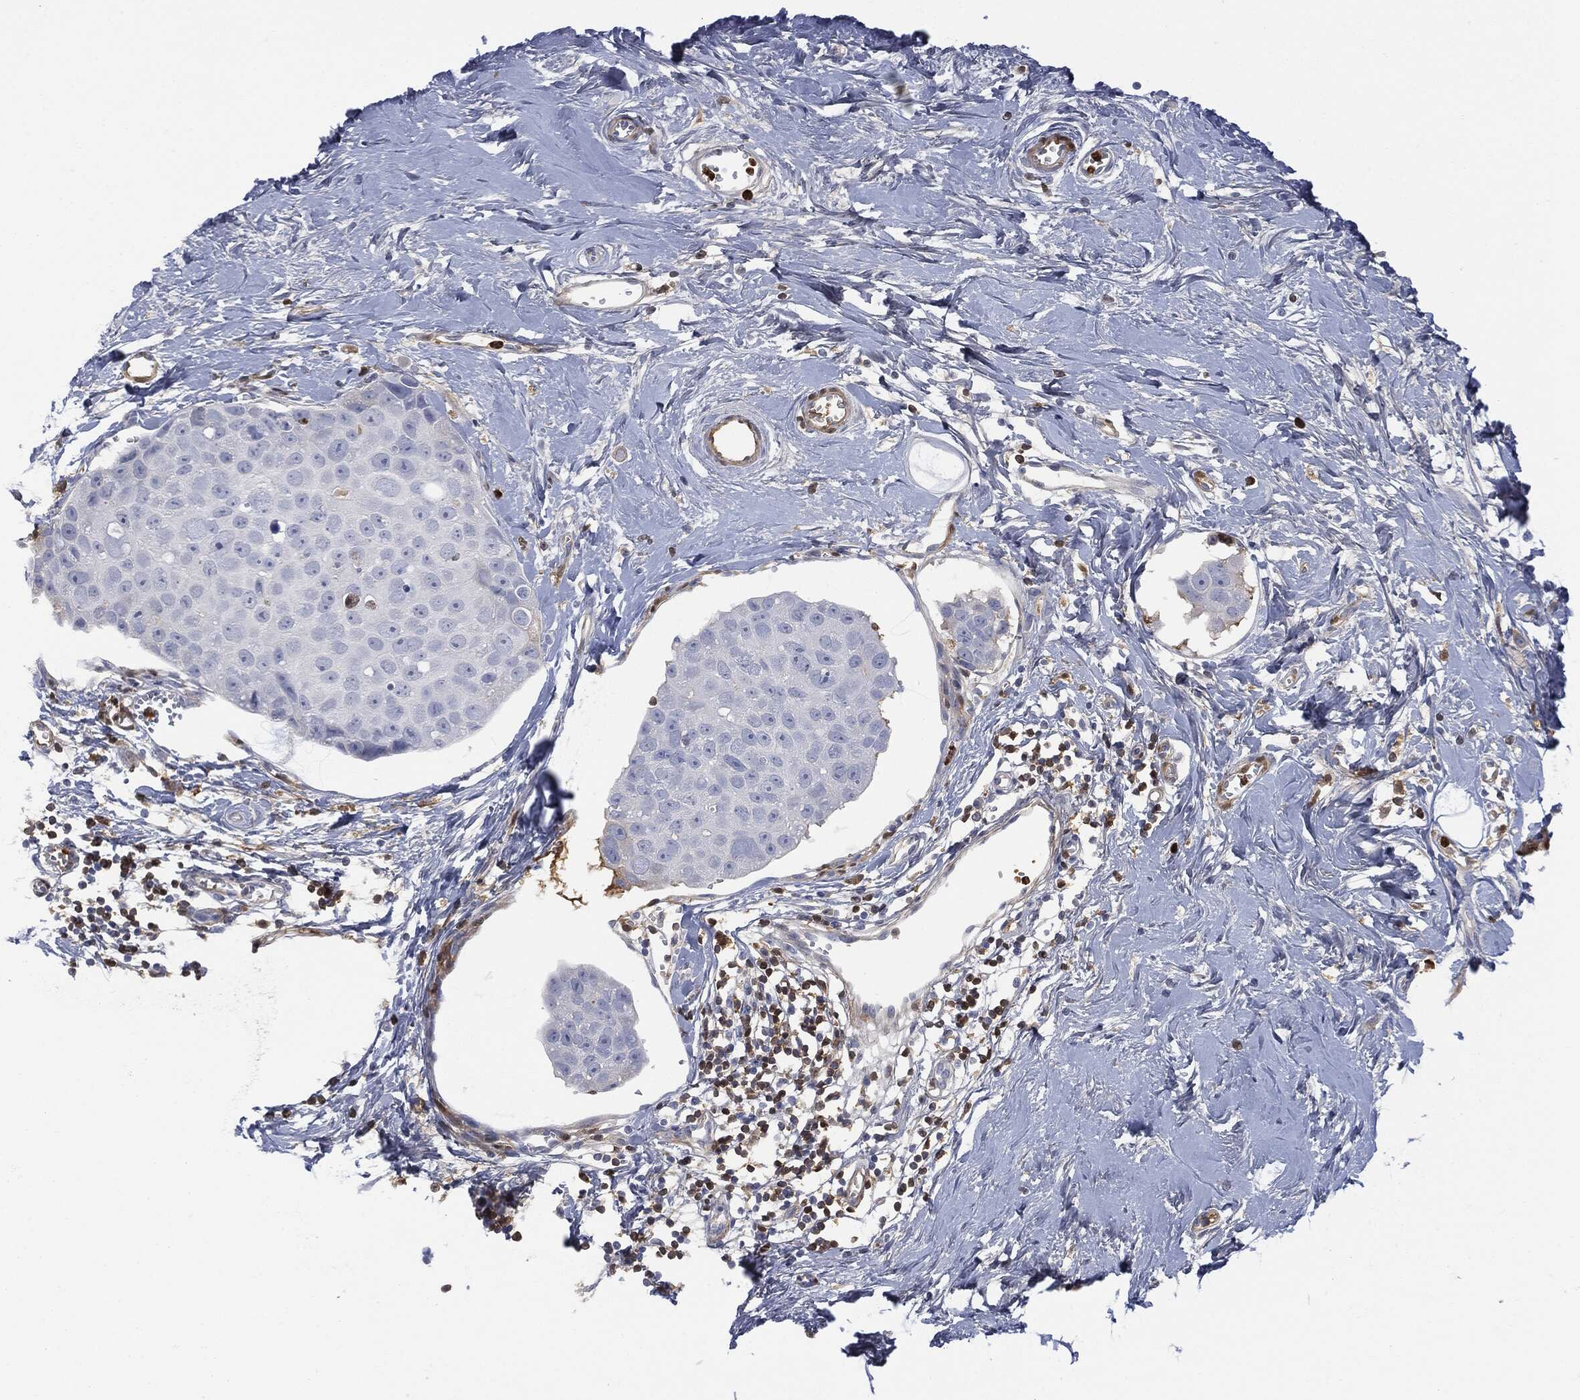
{"staining": {"intensity": "negative", "quantity": "none", "location": "none"}, "tissue": "breast cancer", "cell_type": "Tumor cells", "image_type": "cancer", "snomed": [{"axis": "morphology", "description": "Duct carcinoma"}, {"axis": "topography", "description": "Breast"}], "caption": "Immunohistochemical staining of breast cancer exhibits no significant staining in tumor cells.", "gene": "BTK", "patient": {"sex": "female", "age": 35}}